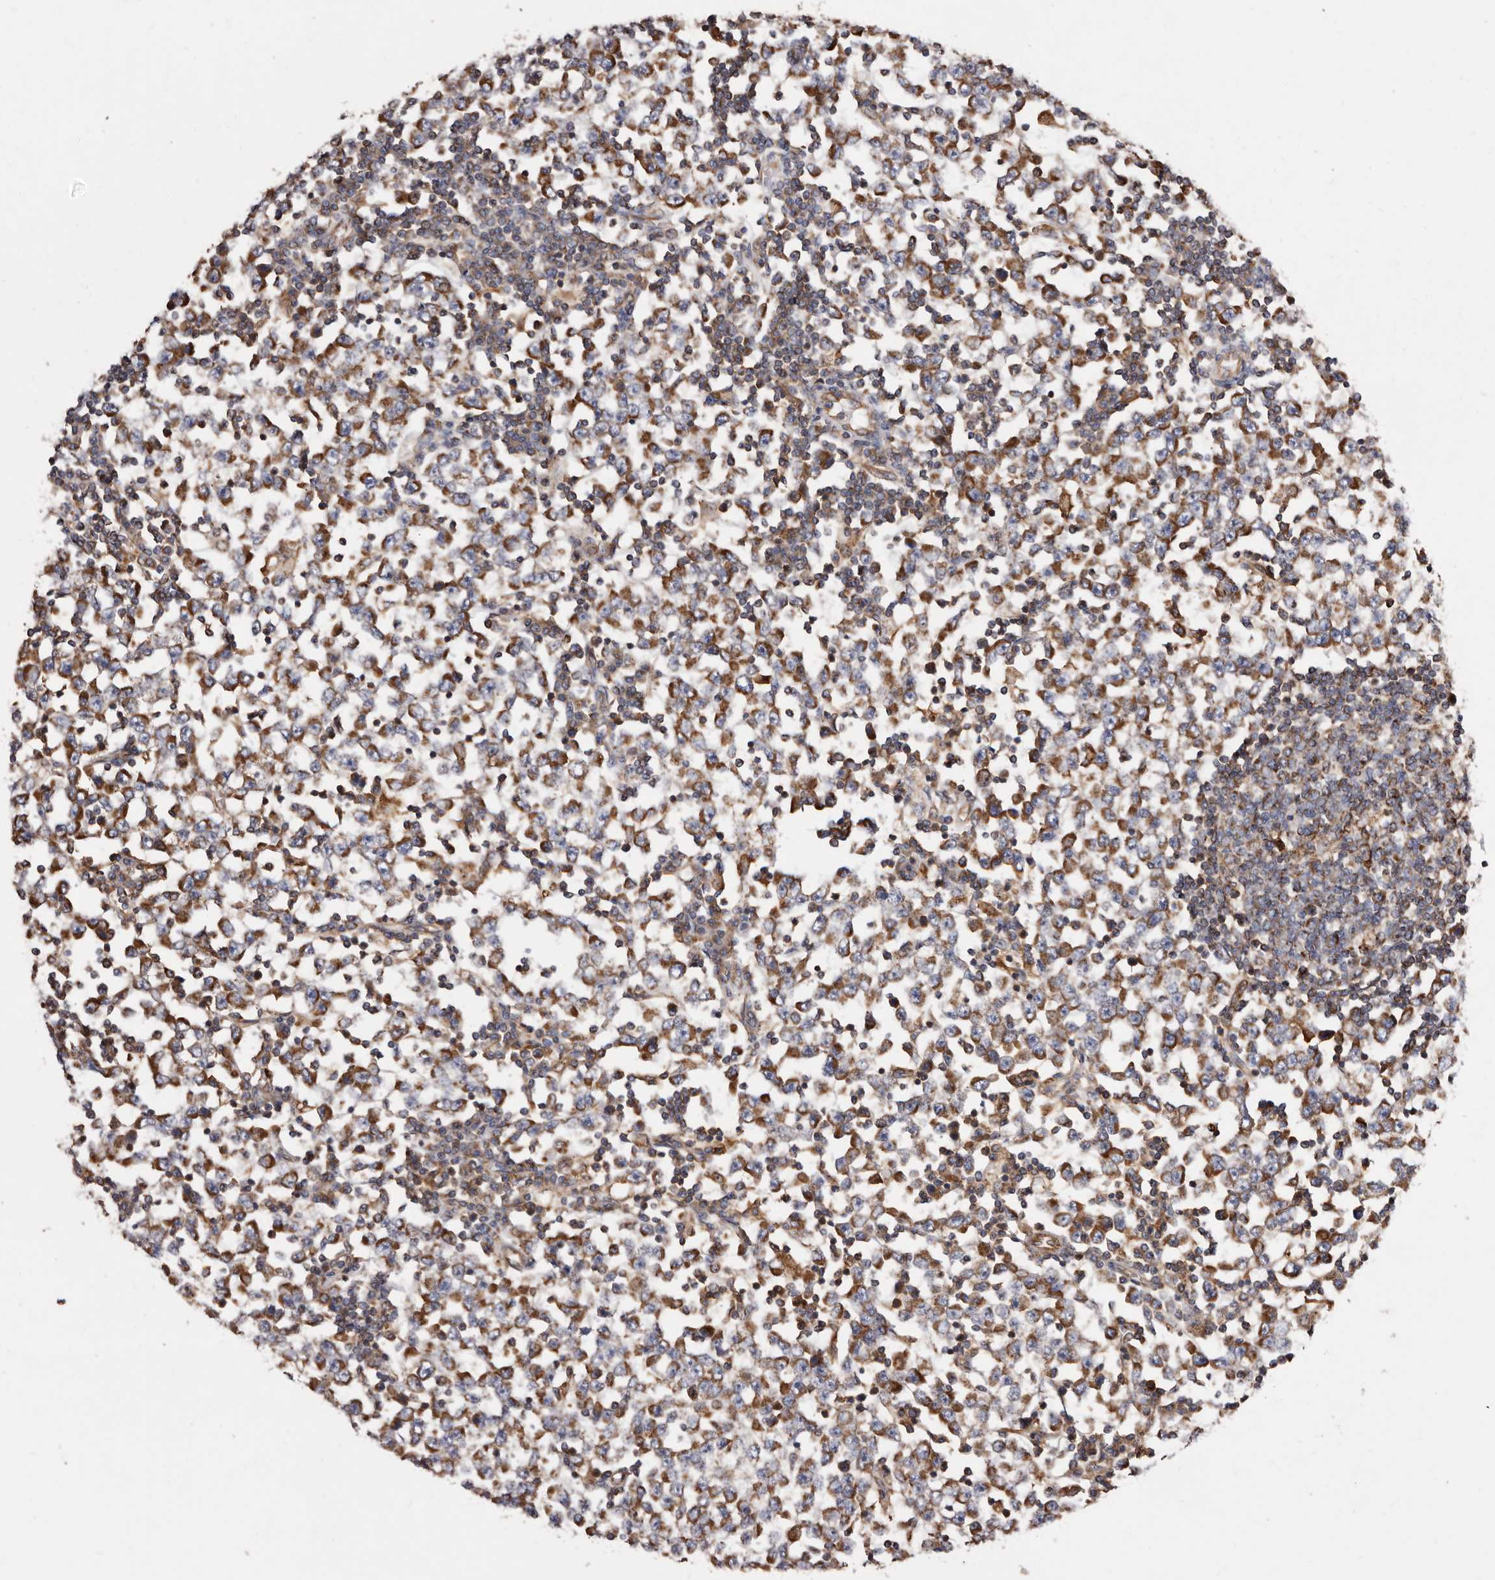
{"staining": {"intensity": "moderate", "quantity": "25%-75%", "location": "cytoplasmic/membranous"}, "tissue": "testis cancer", "cell_type": "Tumor cells", "image_type": "cancer", "snomed": [{"axis": "morphology", "description": "Seminoma, NOS"}, {"axis": "topography", "description": "Testis"}], "caption": "Human testis cancer stained with a brown dye displays moderate cytoplasmic/membranous positive expression in approximately 25%-75% of tumor cells.", "gene": "COQ8B", "patient": {"sex": "male", "age": 65}}